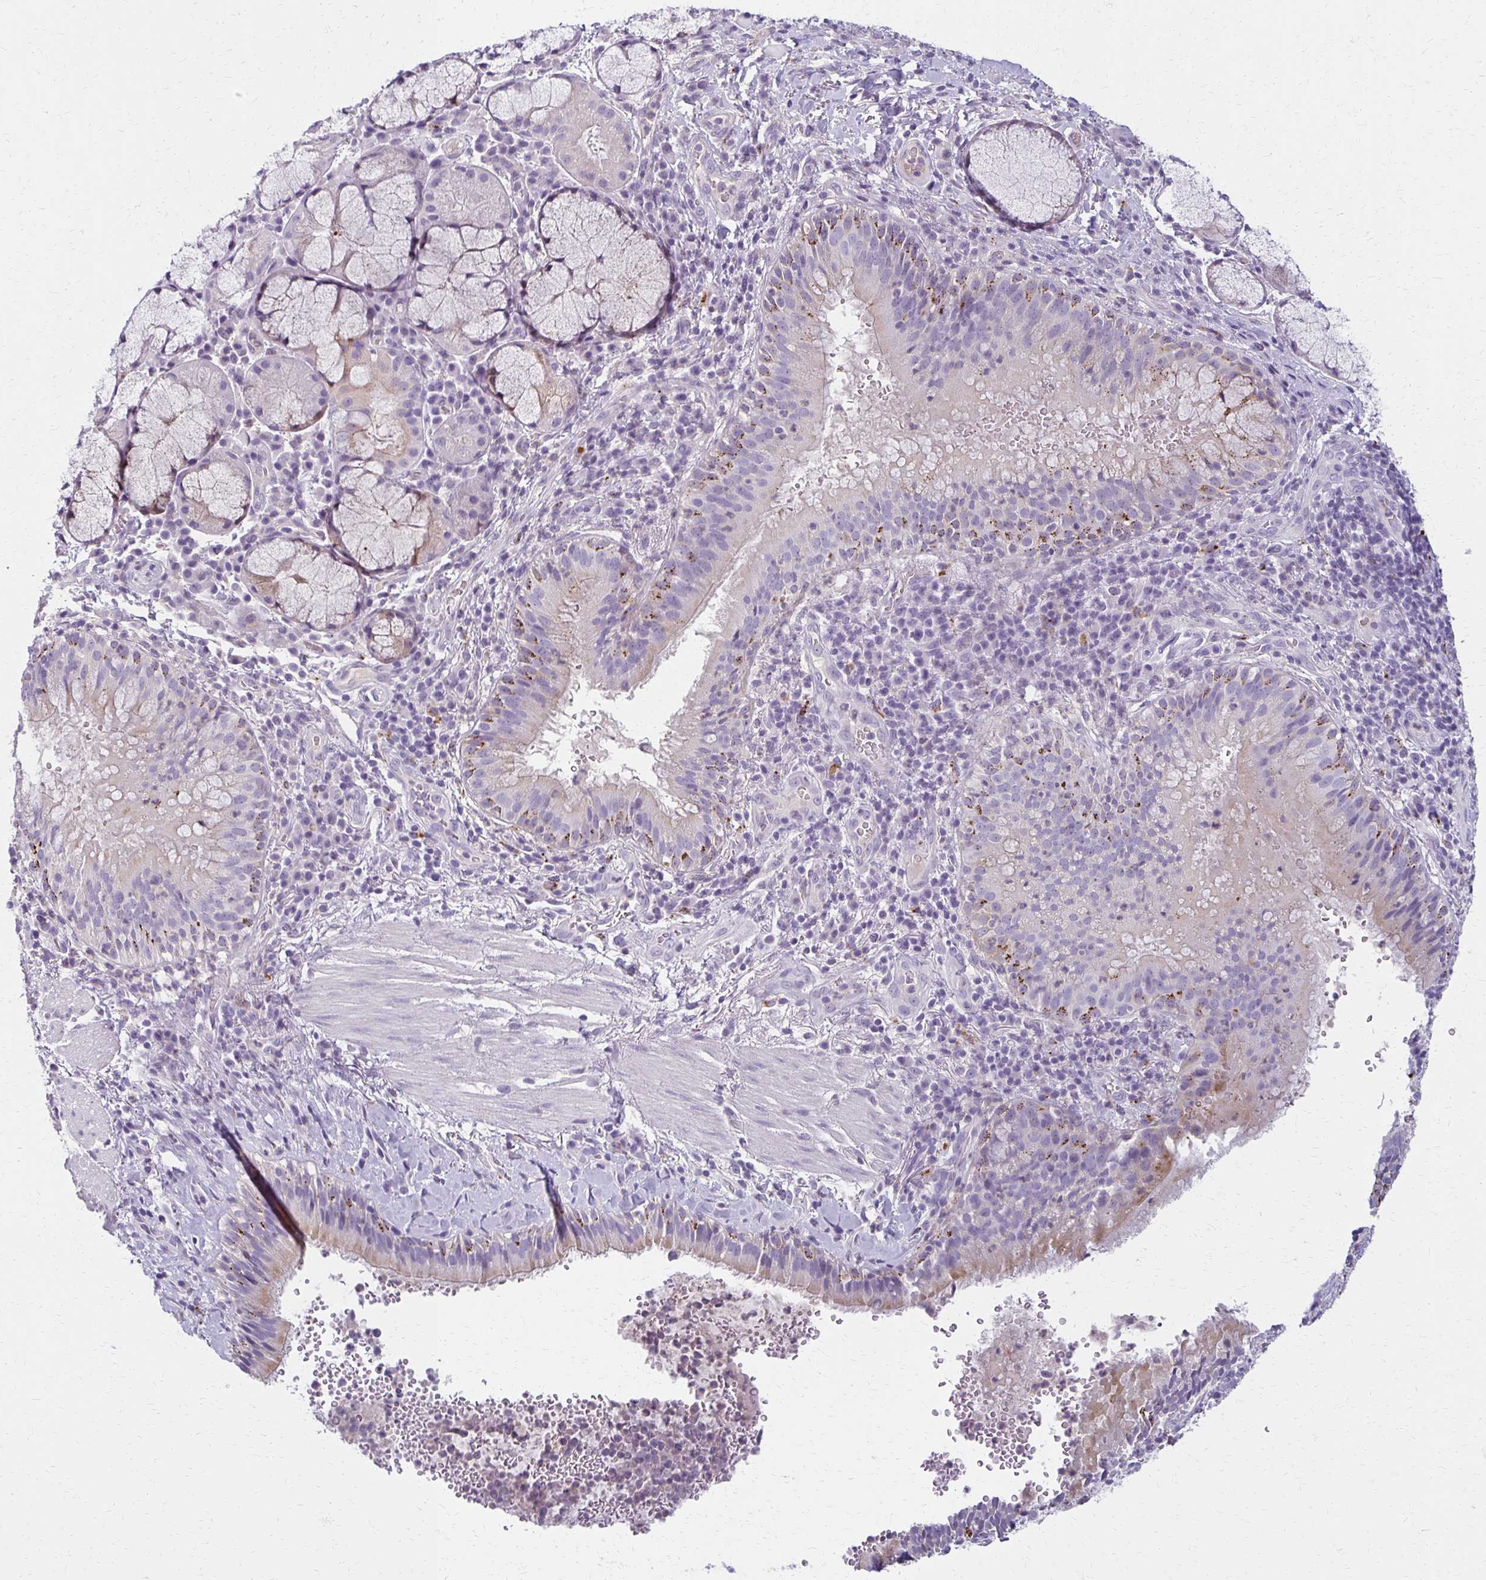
{"staining": {"intensity": "moderate", "quantity": "<25%", "location": "cytoplasmic/membranous"}, "tissue": "bronchus", "cell_type": "Respiratory epithelial cells", "image_type": "normal", "snomed": [{"axis": "morphology", "description": "Normal tissue, NOS"}, {"axis": "topography", "description": "Lymph node"}, {"axis": "topography", "description": "Bronchus"}], "caption": "Immunohistochemistry (IHC) micrograph of normal bronchus stained for a protein (brown), which exhibits low levels of moderate cytoplasmic/membranous expression in about <25% of respiratory epithelial cells.", "gene": "BBS12", "patient": {"sex": "male", "age": 56}}